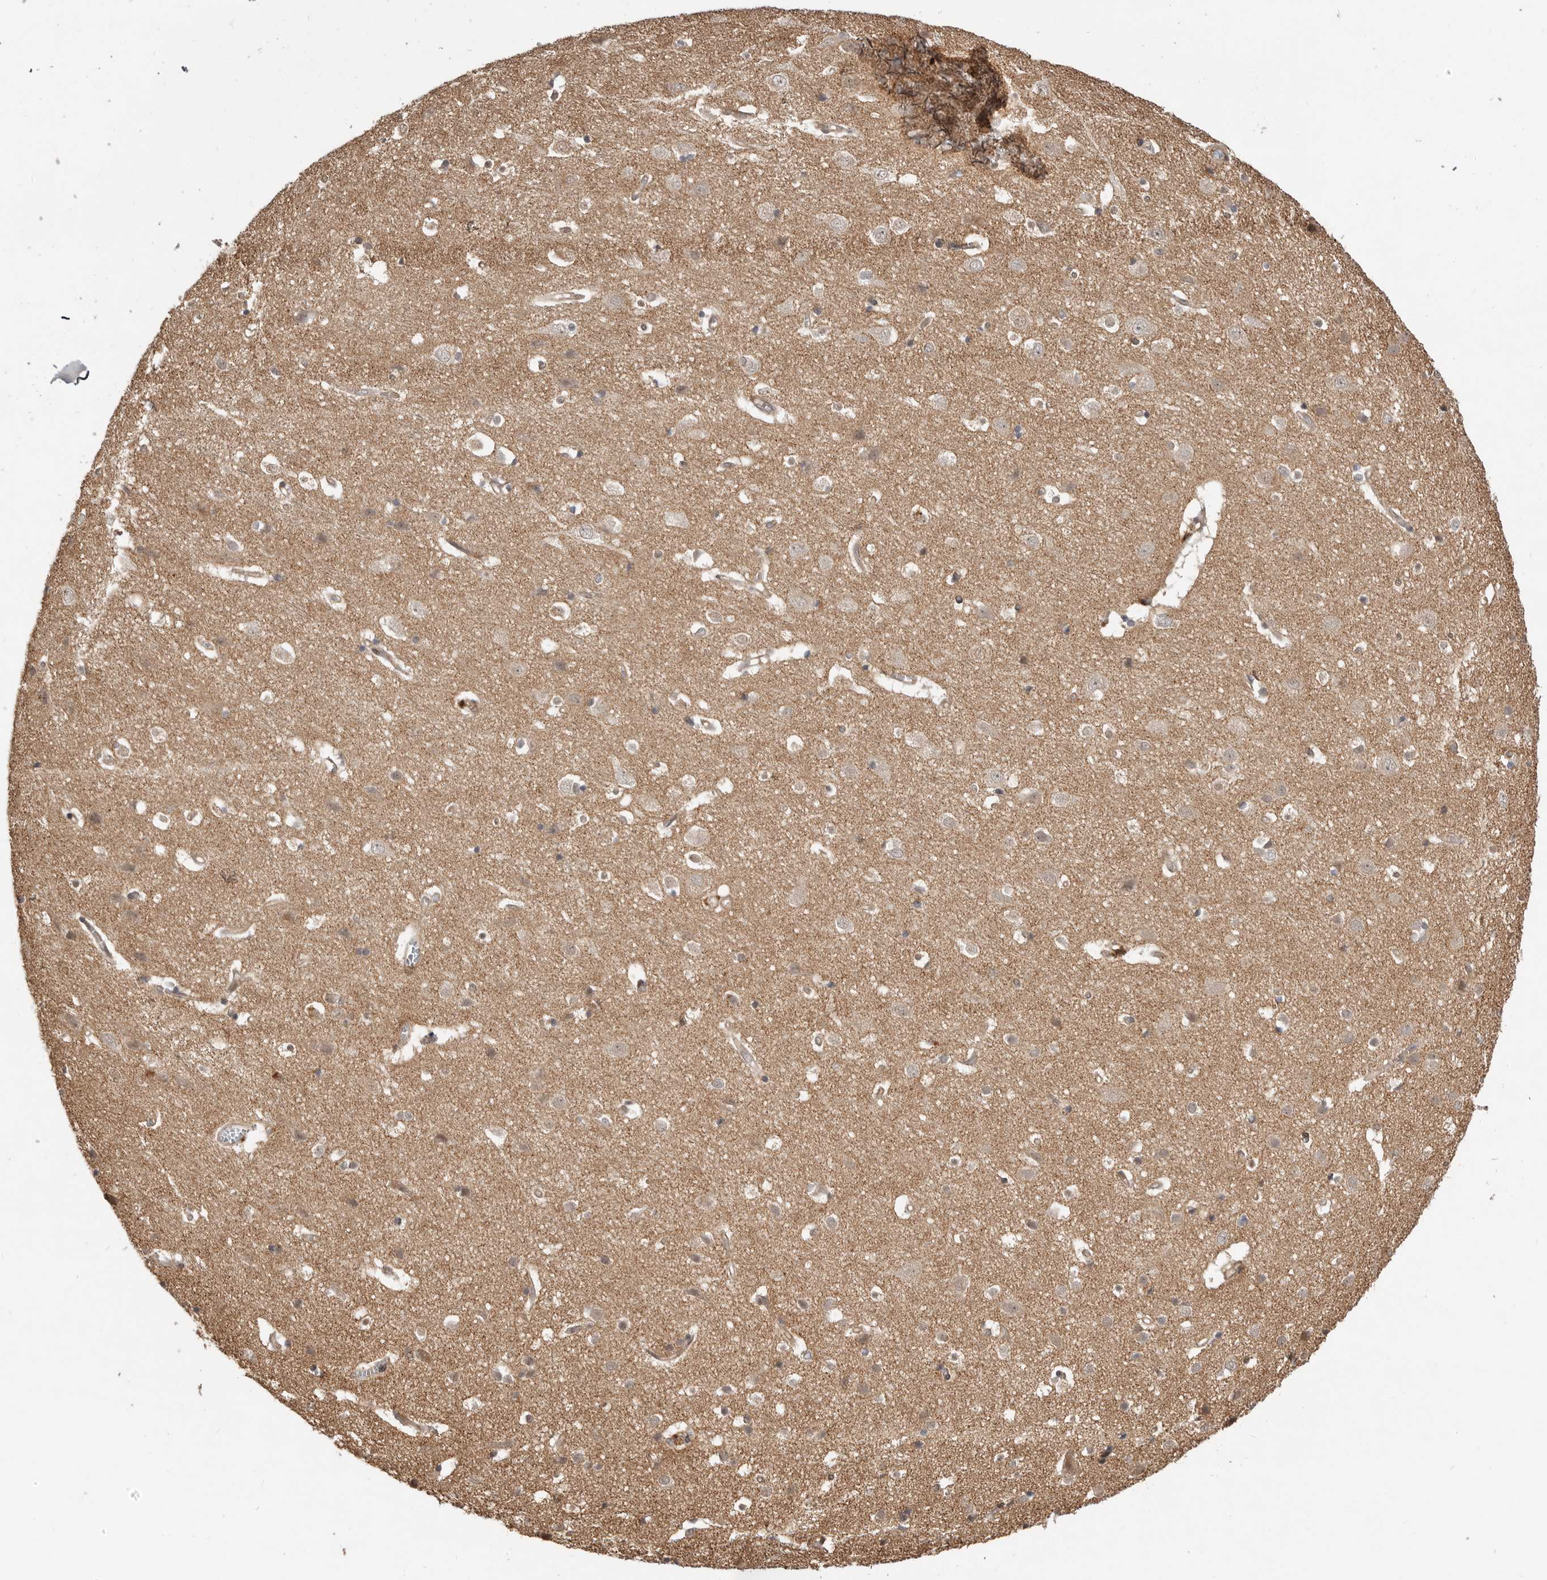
{"staining": {"intensity": "negative", "quantity": "none", "location": "none"}, "tissue": "cerebral cortex", "cell_type": "Endothelial cells", "image_type": "normal", "snomed": [{"axis": "morphology", "description": "Normal tissue, NOS"}, {"axis": "topography", "description": "Cerebral cortex"}], "caption": "A high-resolution micrograph shows IHC staining of unremarkable cerebral cortex, which demonstrates no significant staining in endothelial cells.", "gene": "ADPRS", "patient": {"sex": "male", "age": 54}}